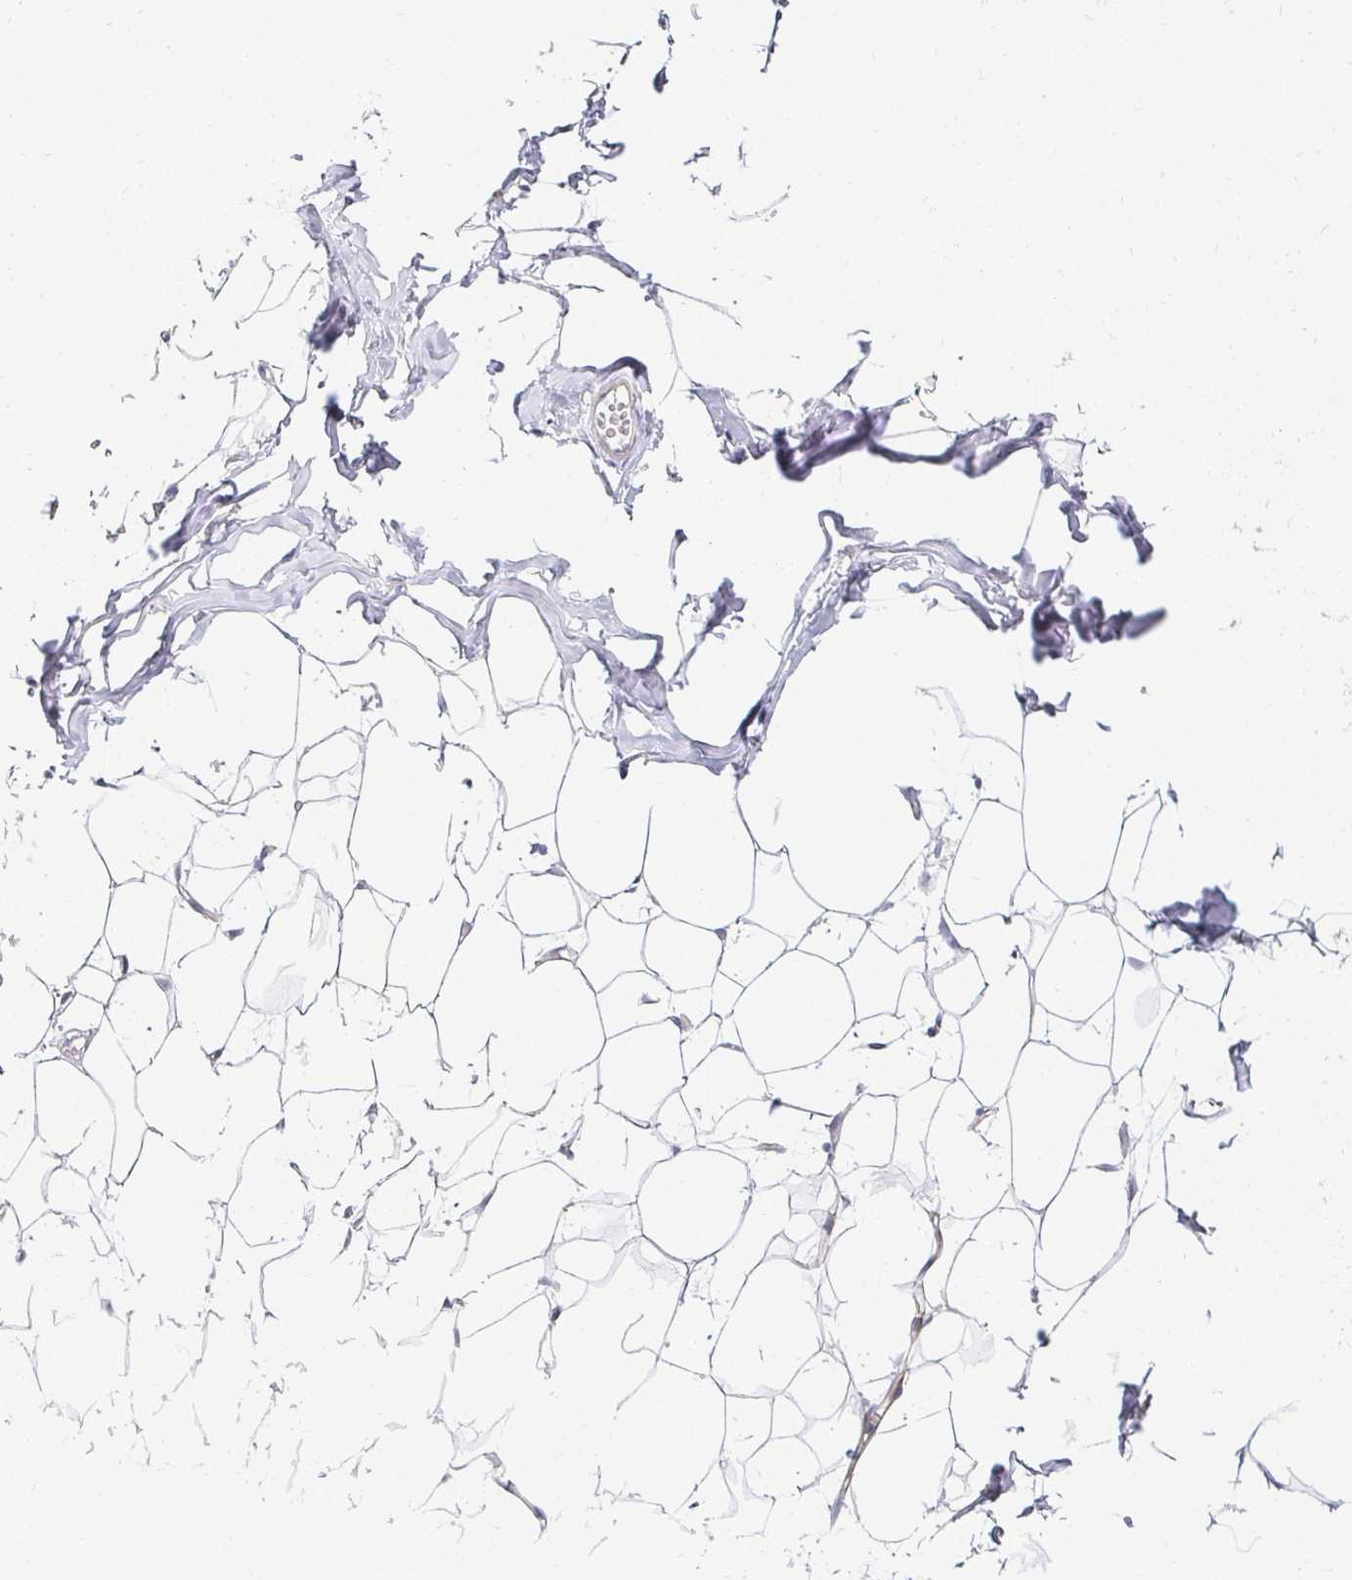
{"staining": {"intensity": "negative", "quantity": "none", "location": "none"}, "tissue": "breast", "cell_type": "Adipocytes", "image_type": "normal", "snomed": [{"axis": "morphology", "description": "Normal tissue, NOS"}, {"axis": "topography", "description": "Breast"}], "caption": "This is an immunohistochemistry (IHC) image of normal breast. There is no expression in adipocytes.", "gene": "ACAN", "patient": {"sex": "female", "age": 27}}